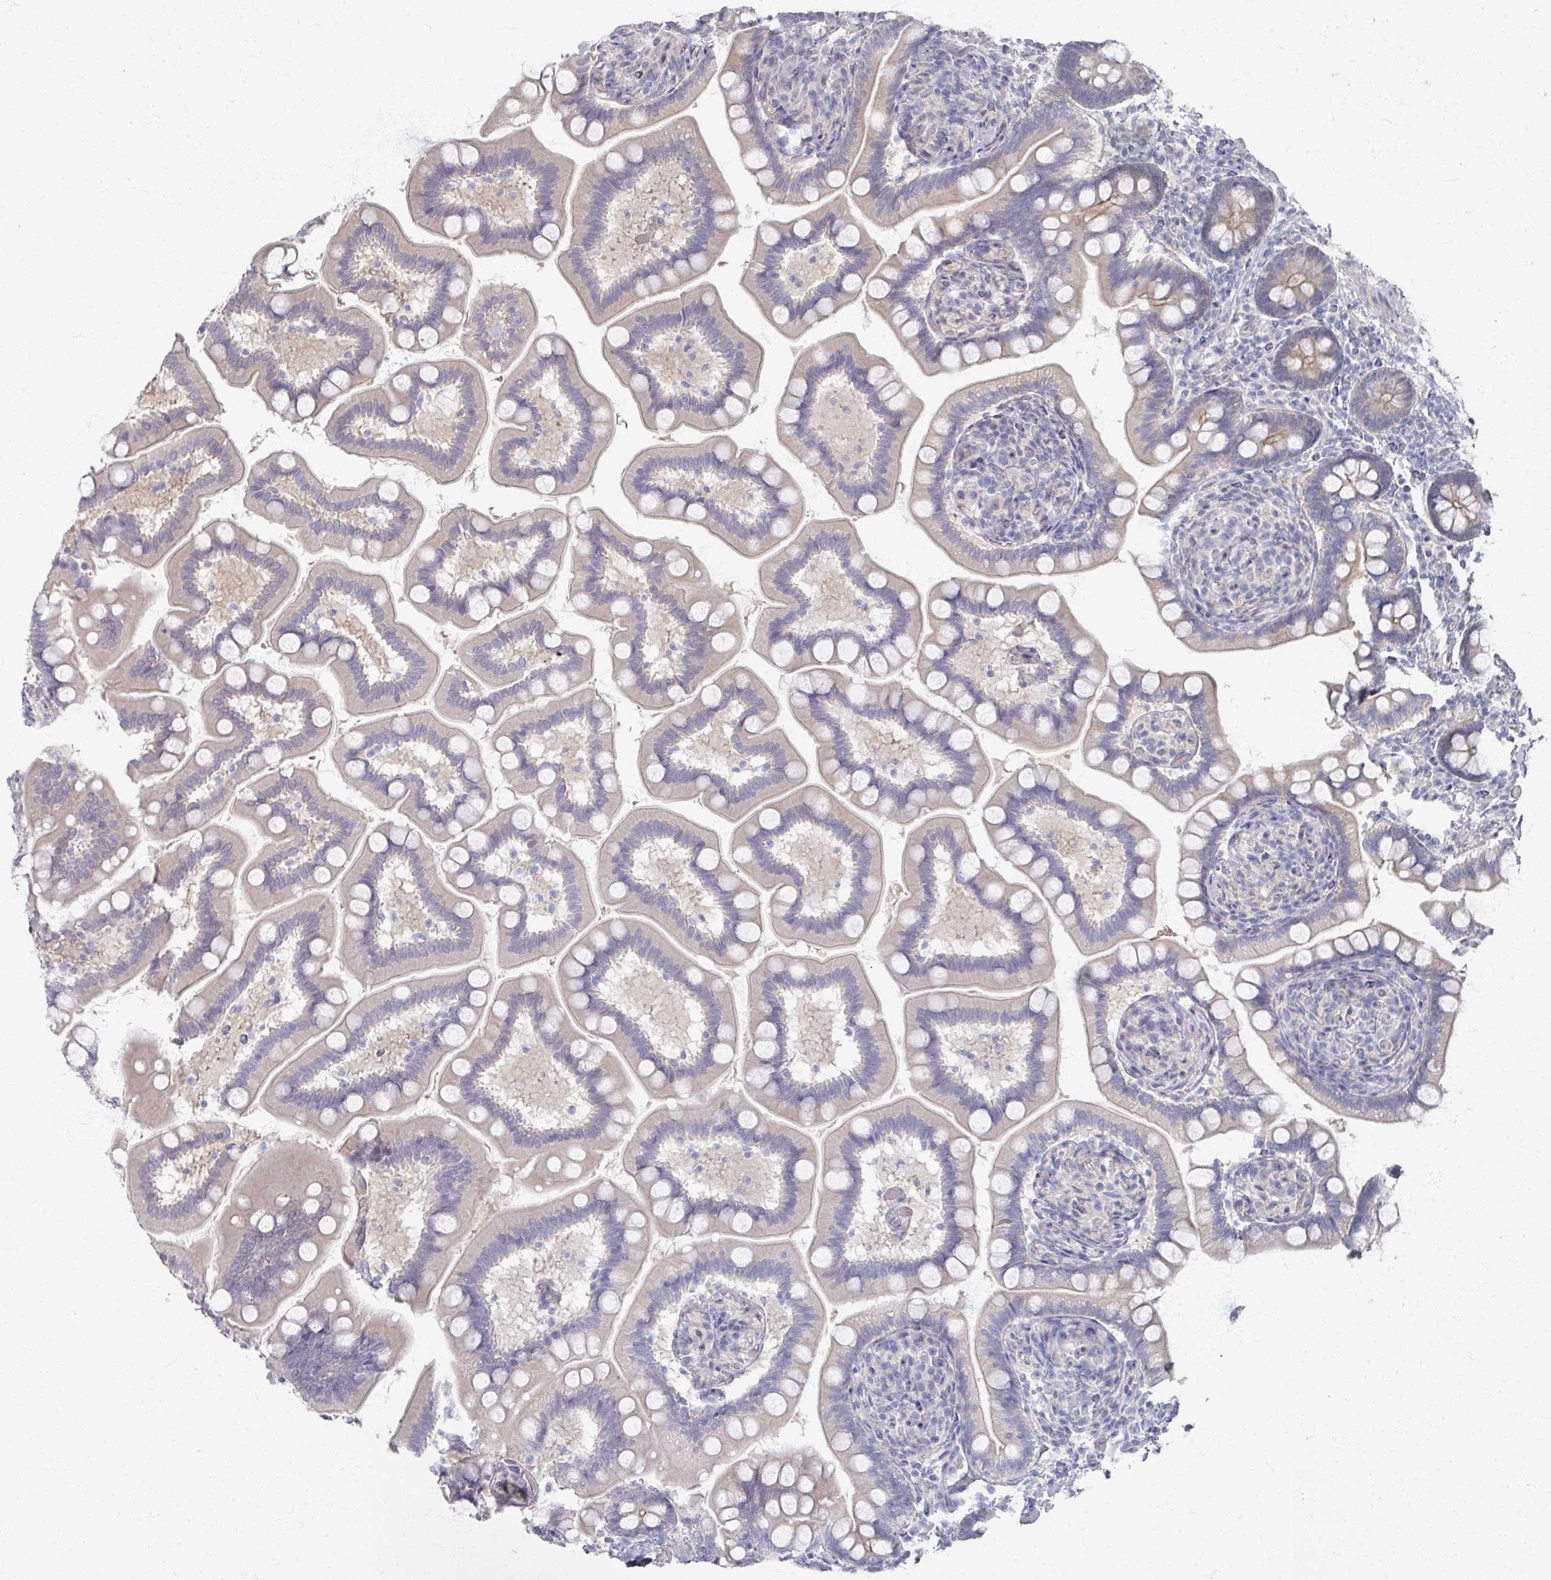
{"staining": {"intensity": "weak", "quantity": "25%-75%", "location": "cytoplasmic/membranous"}, "tissue": "small intestine", "cell_type": "Glandular cells", "image_type": "normal", "snomed": [{"axis": "morphology", "description": "Normal tissue, NOS"}, {"axis": "topography", "description": "Small intestine"}], "caption": "Glandular cells display weak cytoplasmic/membranous positivity in about 25%-75% of cells in benign small intestine.", "gene": "TTYH3", "patient": {"sex": "female", "age": 64}}